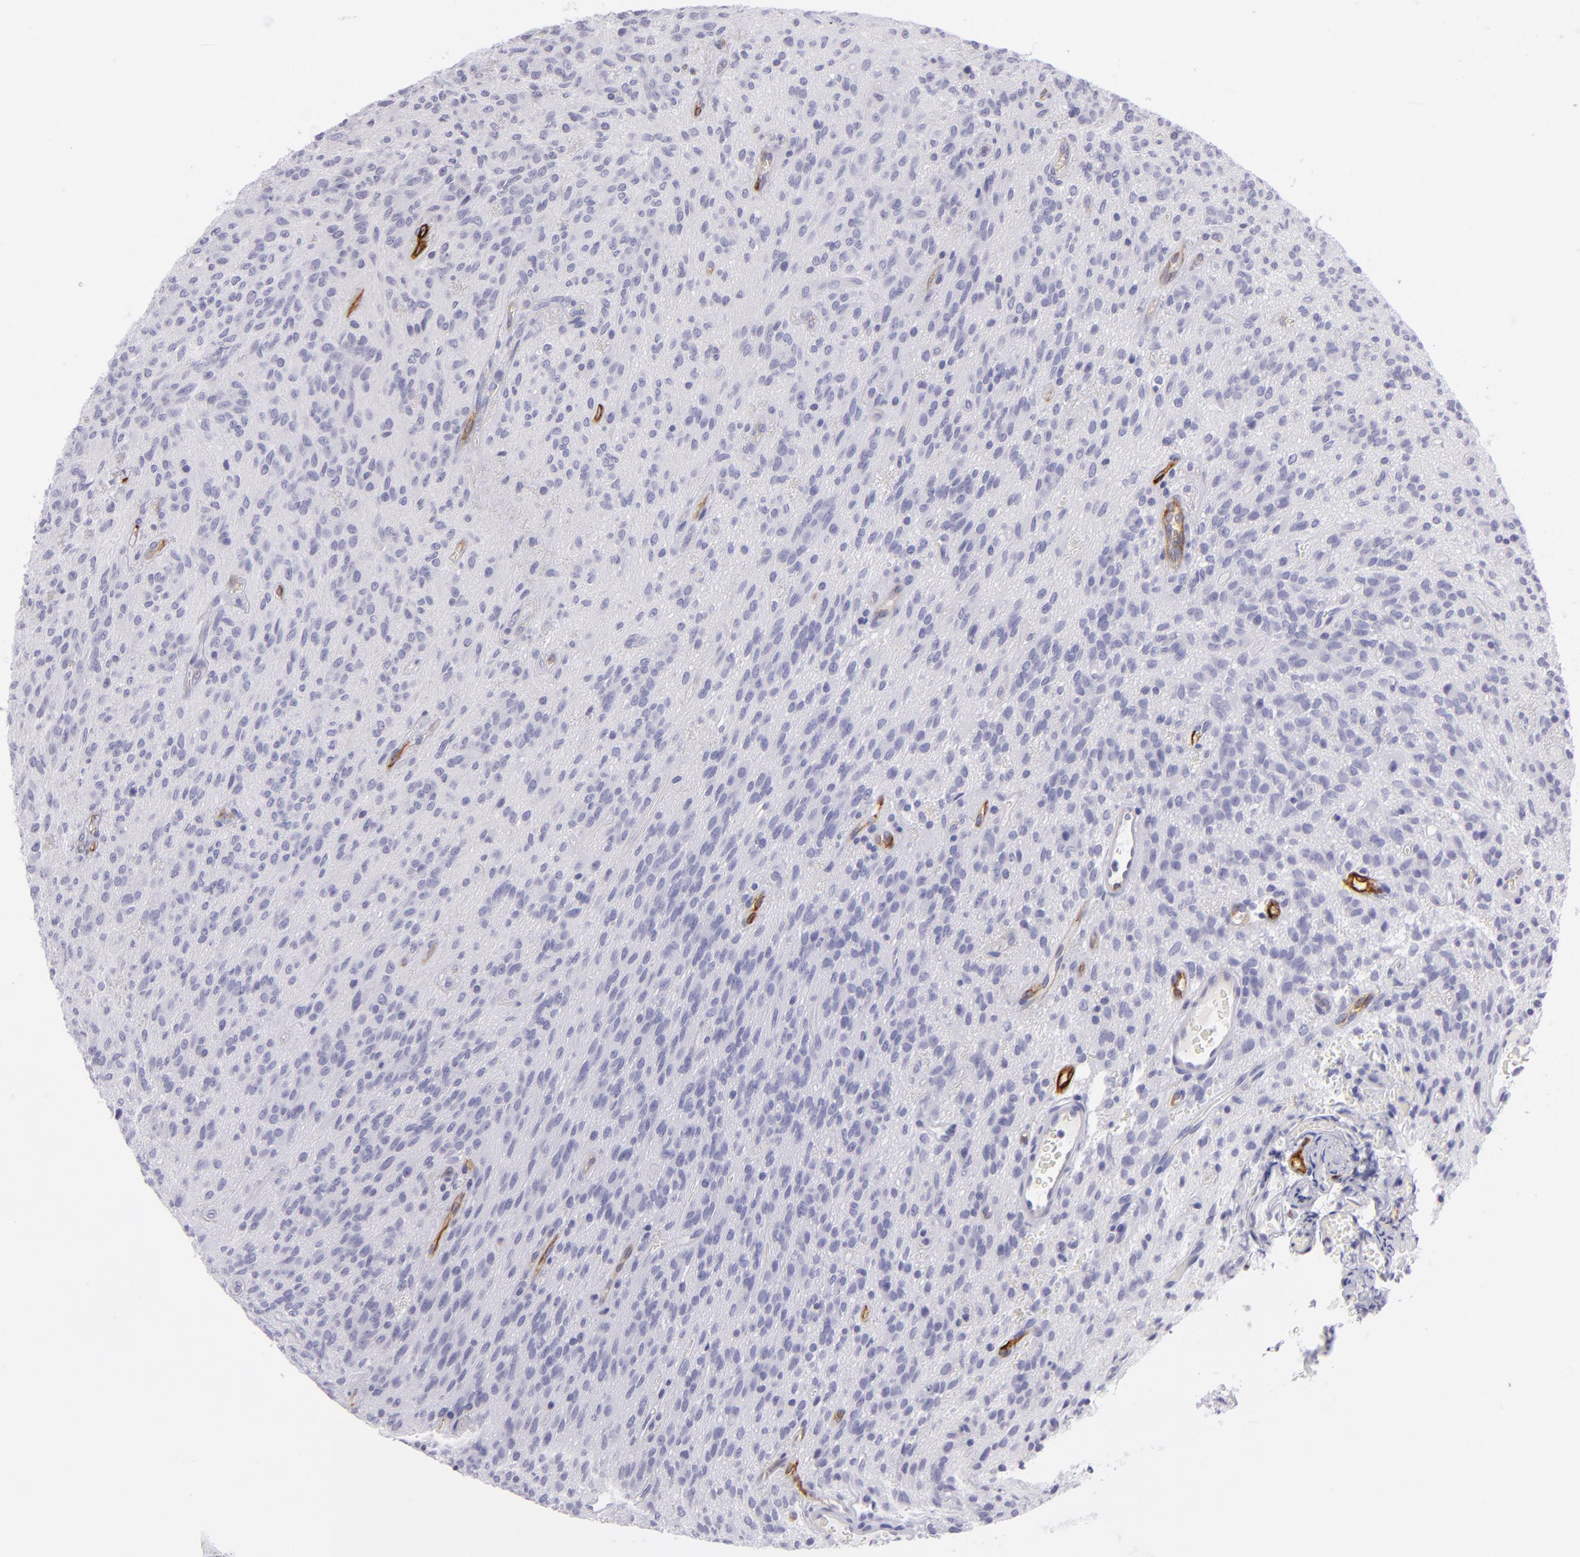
{"staining": {"intensity": "negative", "quantity": "none", "location": "none"}, "tissue": "glioma", "cell_type": "Tumor cells", "image_type": "cancer", "snomed": [{"axis": "morphology", "description": "Glioma, malignant, Low grade"}, {"axis": "topography", "description": "Brain"}], "caption": "Micrograph shows no protein expression in tumor cells of glioma tissue.", "gene": "THBD", "patient": {"sex": "female", "age": 15}}